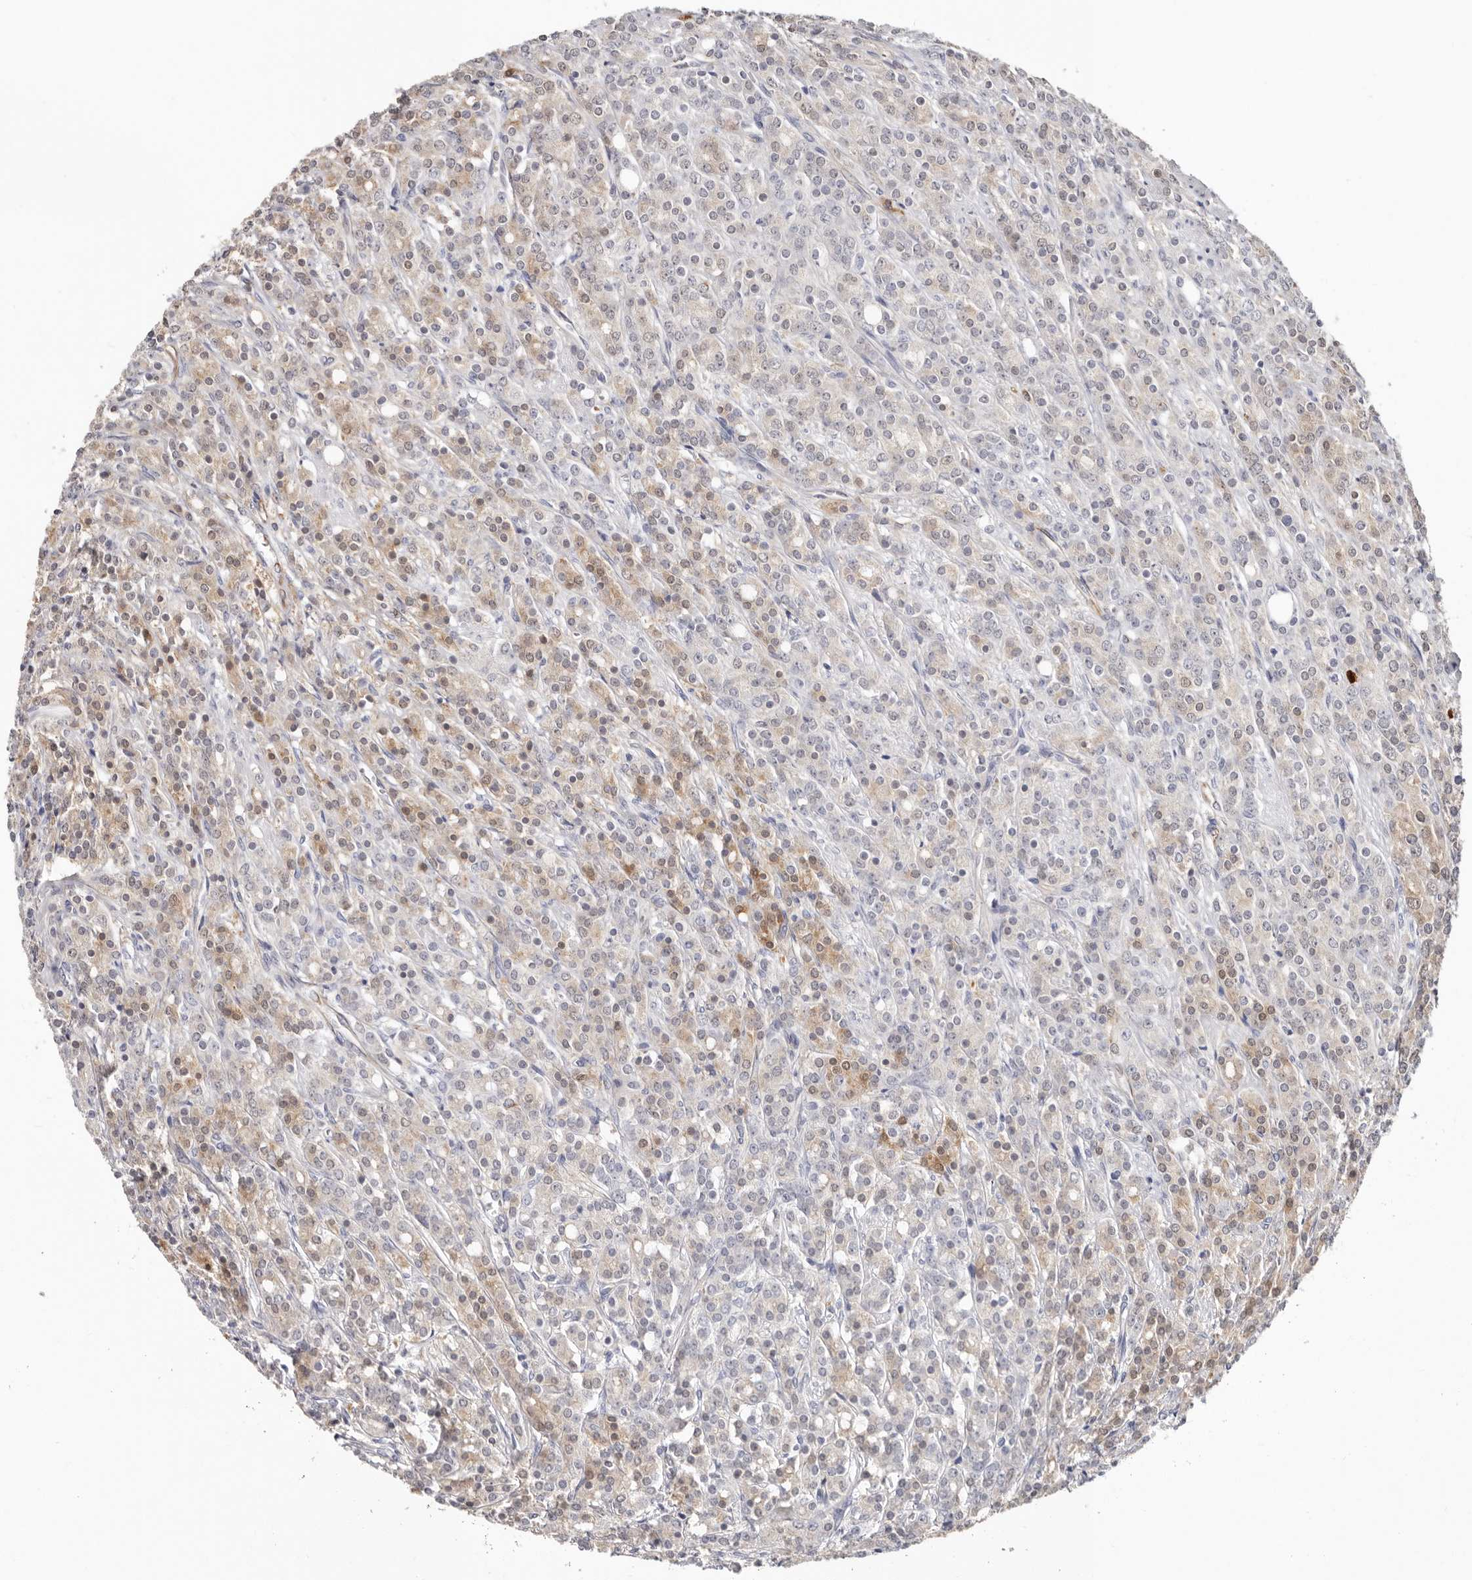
{"staining": {"intensity": "weak", "quantity": "25%-75%", "location": "cytoplasmic/membranous"}, "tissue": "prostate cancer", "cell_type": "Tumor cells", "image_type": "cancer", "snomed": [{"axis": "morphology", "description": "Adenocarcinoma, High grade"}, {"axis": "topography", "description": "Prostate"}], "caption": "Immunohistochemistry (IHC) (DAB) staining of human prostate cancer demonstrates weak cytoplasmic/membranous protein positivity in approximately 25%-75% of tumor cells.", "gene": "PKDCC", "patient": {"sex": "male", "age": 62}}